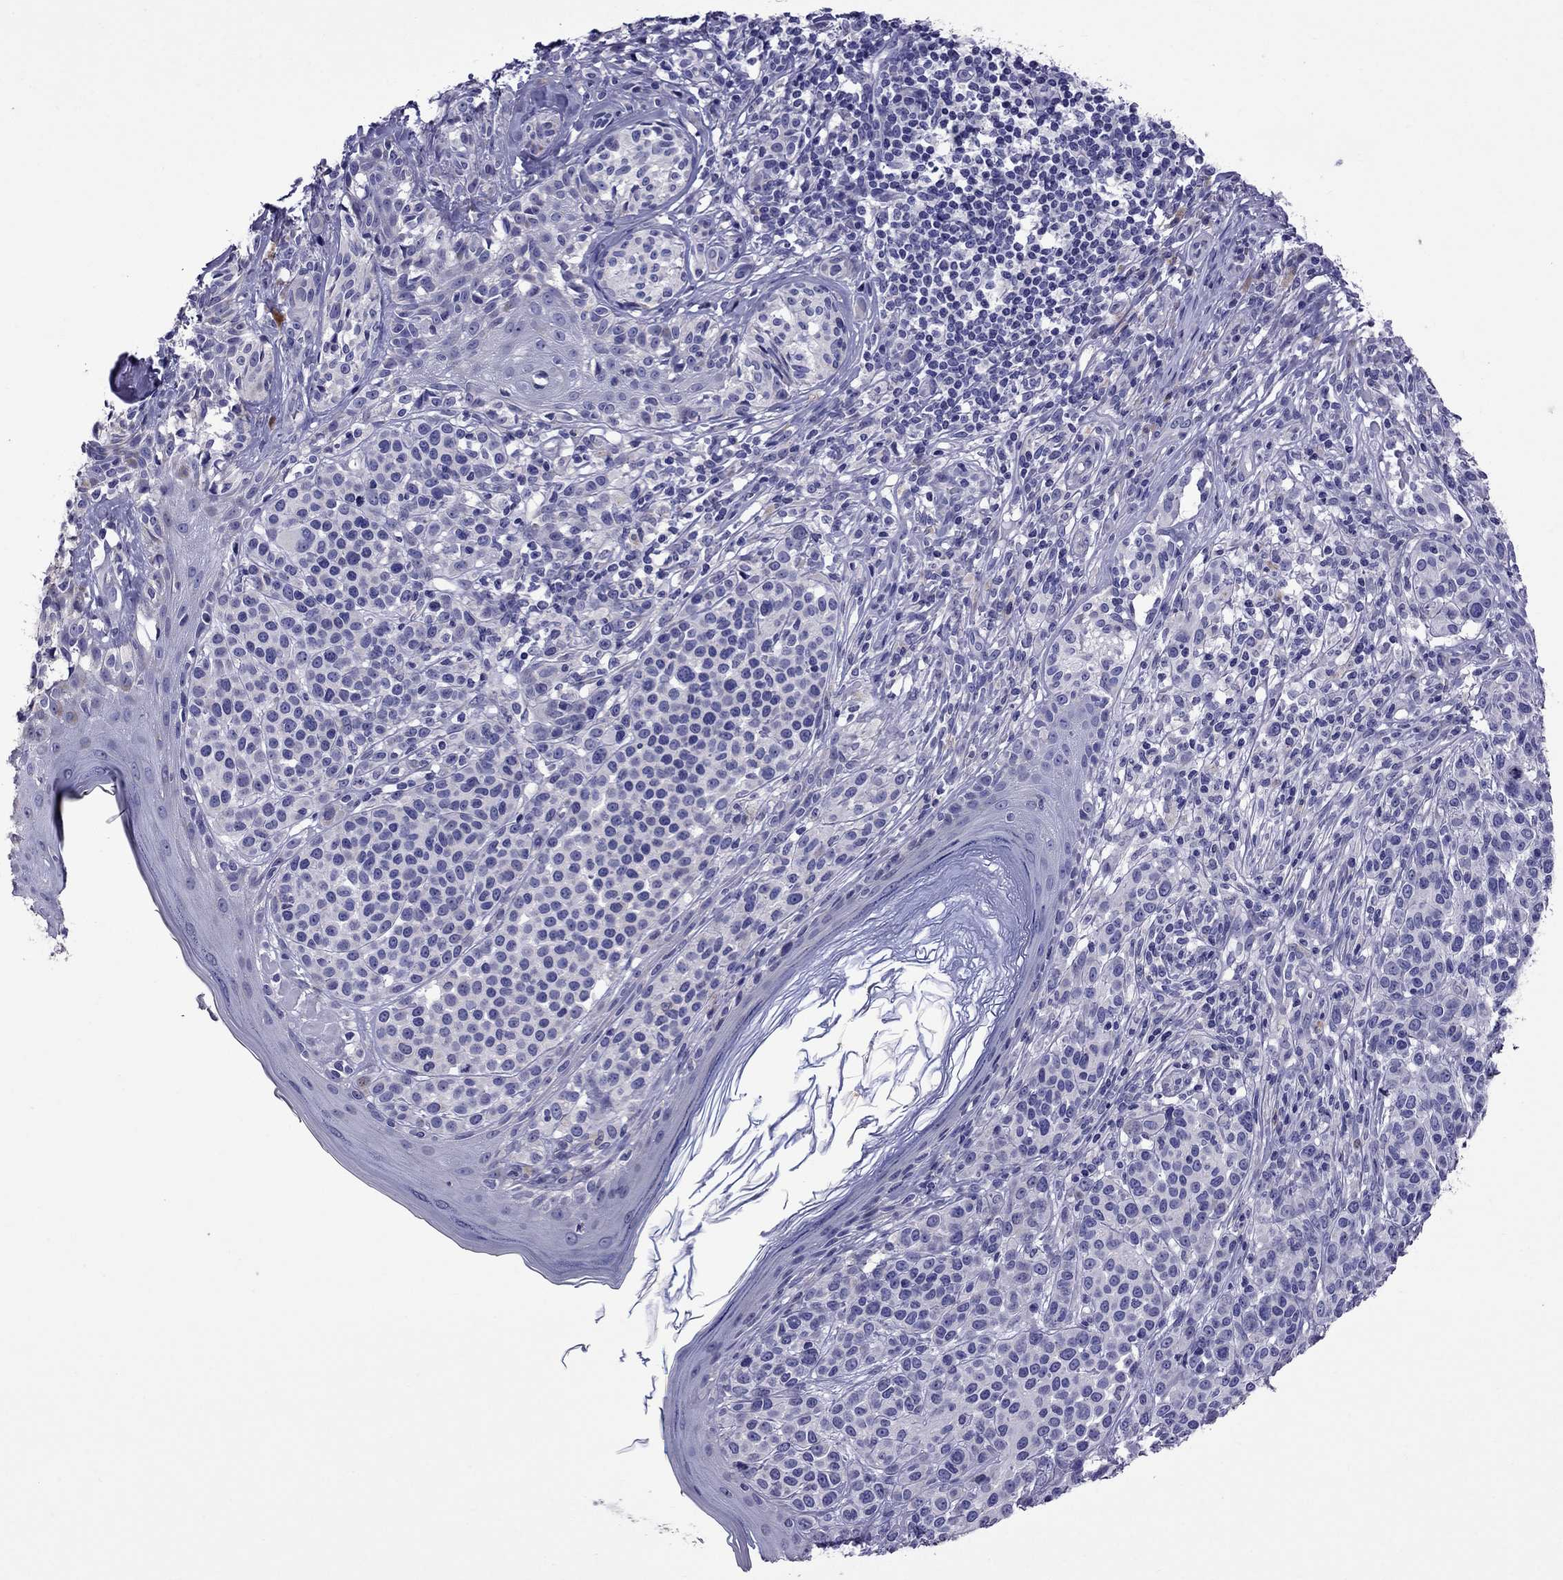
{"staining": {"intensity": "negative", "quantity": "none", "location": "none"}, "tissue": "melanoma", "cell_type": "Tumor cells", "image_type": "cancer", "snomed": [{"axis": "morphology", "description": "Malignant melanoma, NOS"}, {"axis": "topography", "description": "Skin"}], "caption": "Immunohistochemistry of melanoma shows no positivity in tumor cells. Brightfield microscopy of immunohistochemistry (IHC) stained with DAB (3,3'-diaminobenzidine) (brown) and hematoxylin (blue), captured at high magnification.", "gene": "OXCT2", "patient": {"sex": "male", "age": 79}}